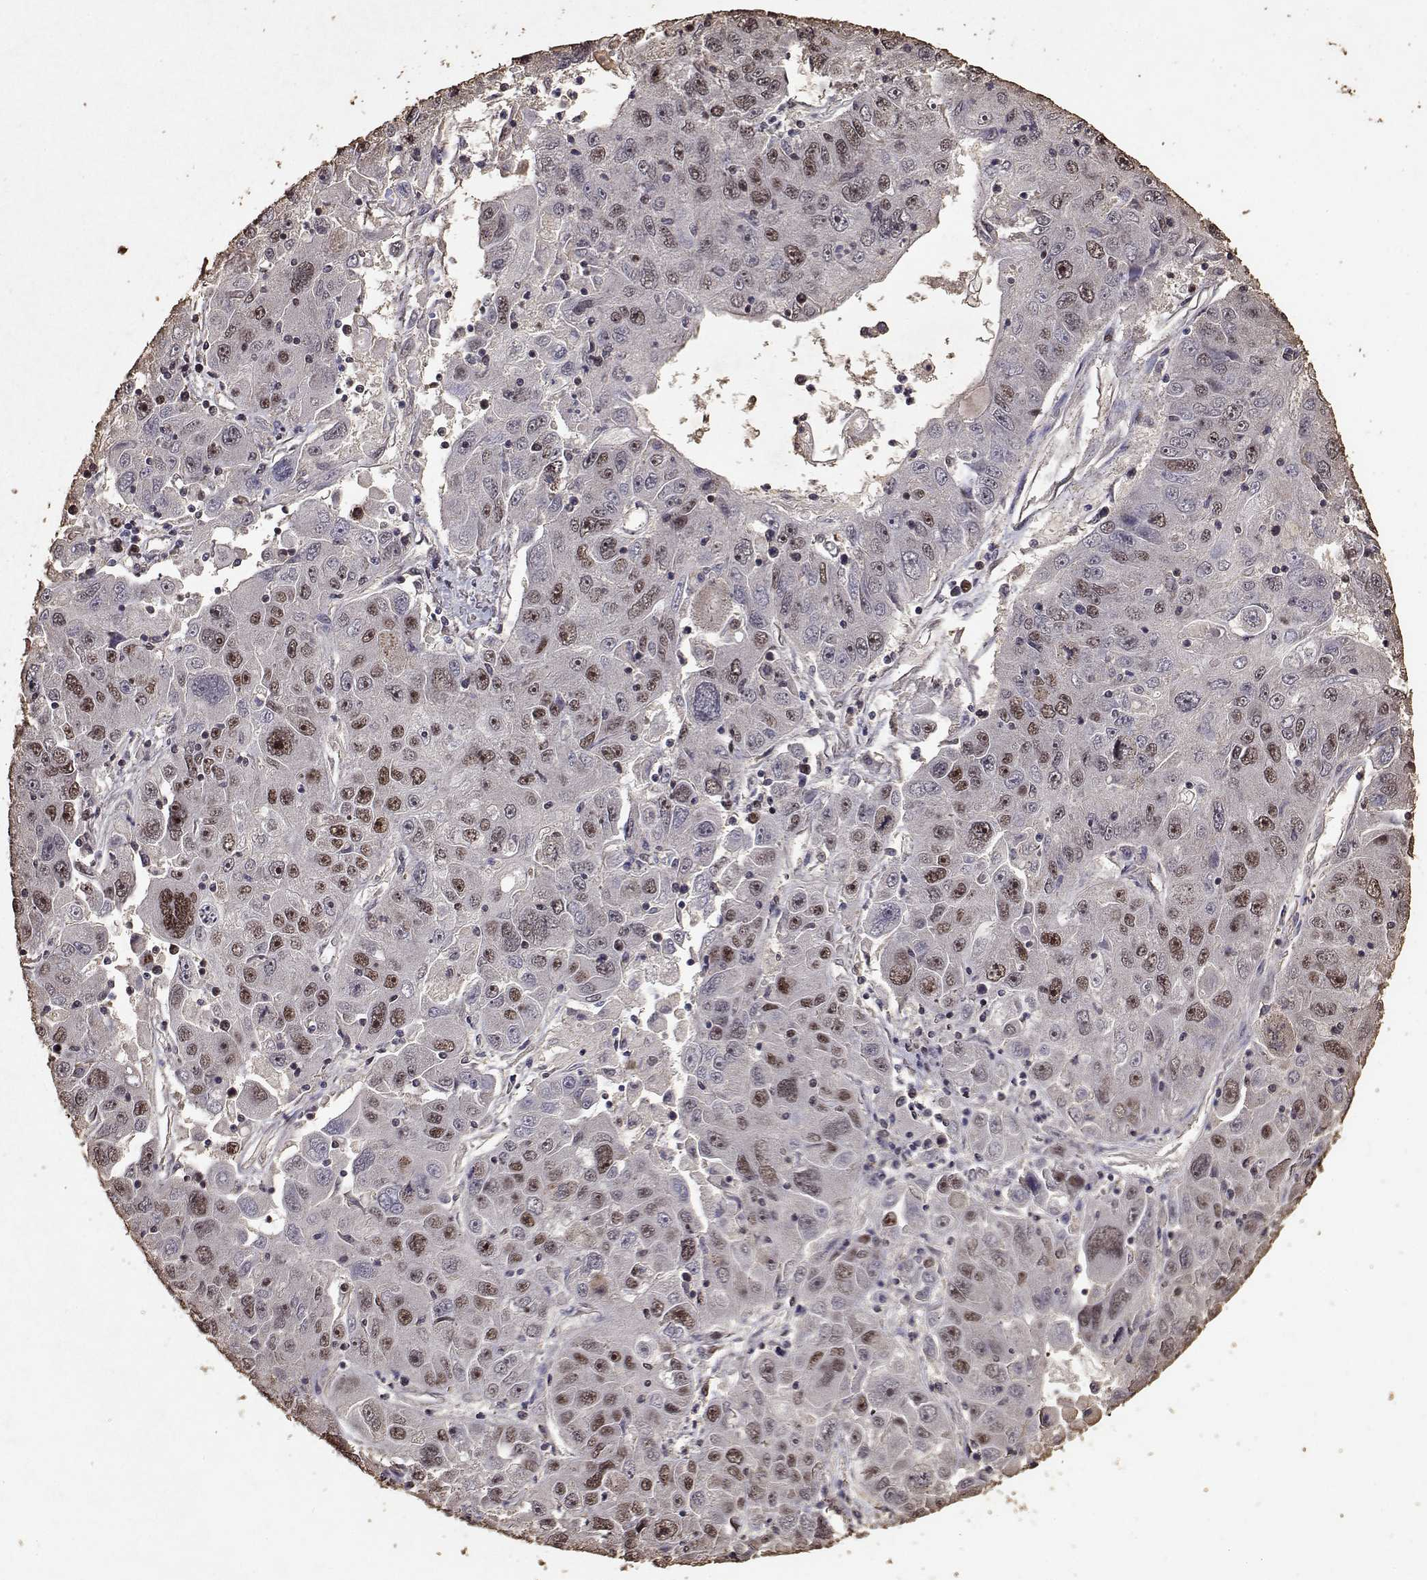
{"staining": {"intensity": "moderate", "quantity": "25%-75%", "location": "nuclear"}, "tissue": "stomach cancer", "cell_type": "Tumor cells", "image_type": "cancer", "snomed": [{"axis": "morphology", "description": "Adenocarcinoma, NOS"}, {"axis": "topography", "description": "Stomach"}], "caption": "DAB (3,3'-diaminobenzidine) immunohistochemical staining of human stomach cancer exhibits moderate nuclear protein staining in approximately 25%-75% of tumor cells.", "gene": "TOE1", "patient": {"sex": "male", "age": 56}}